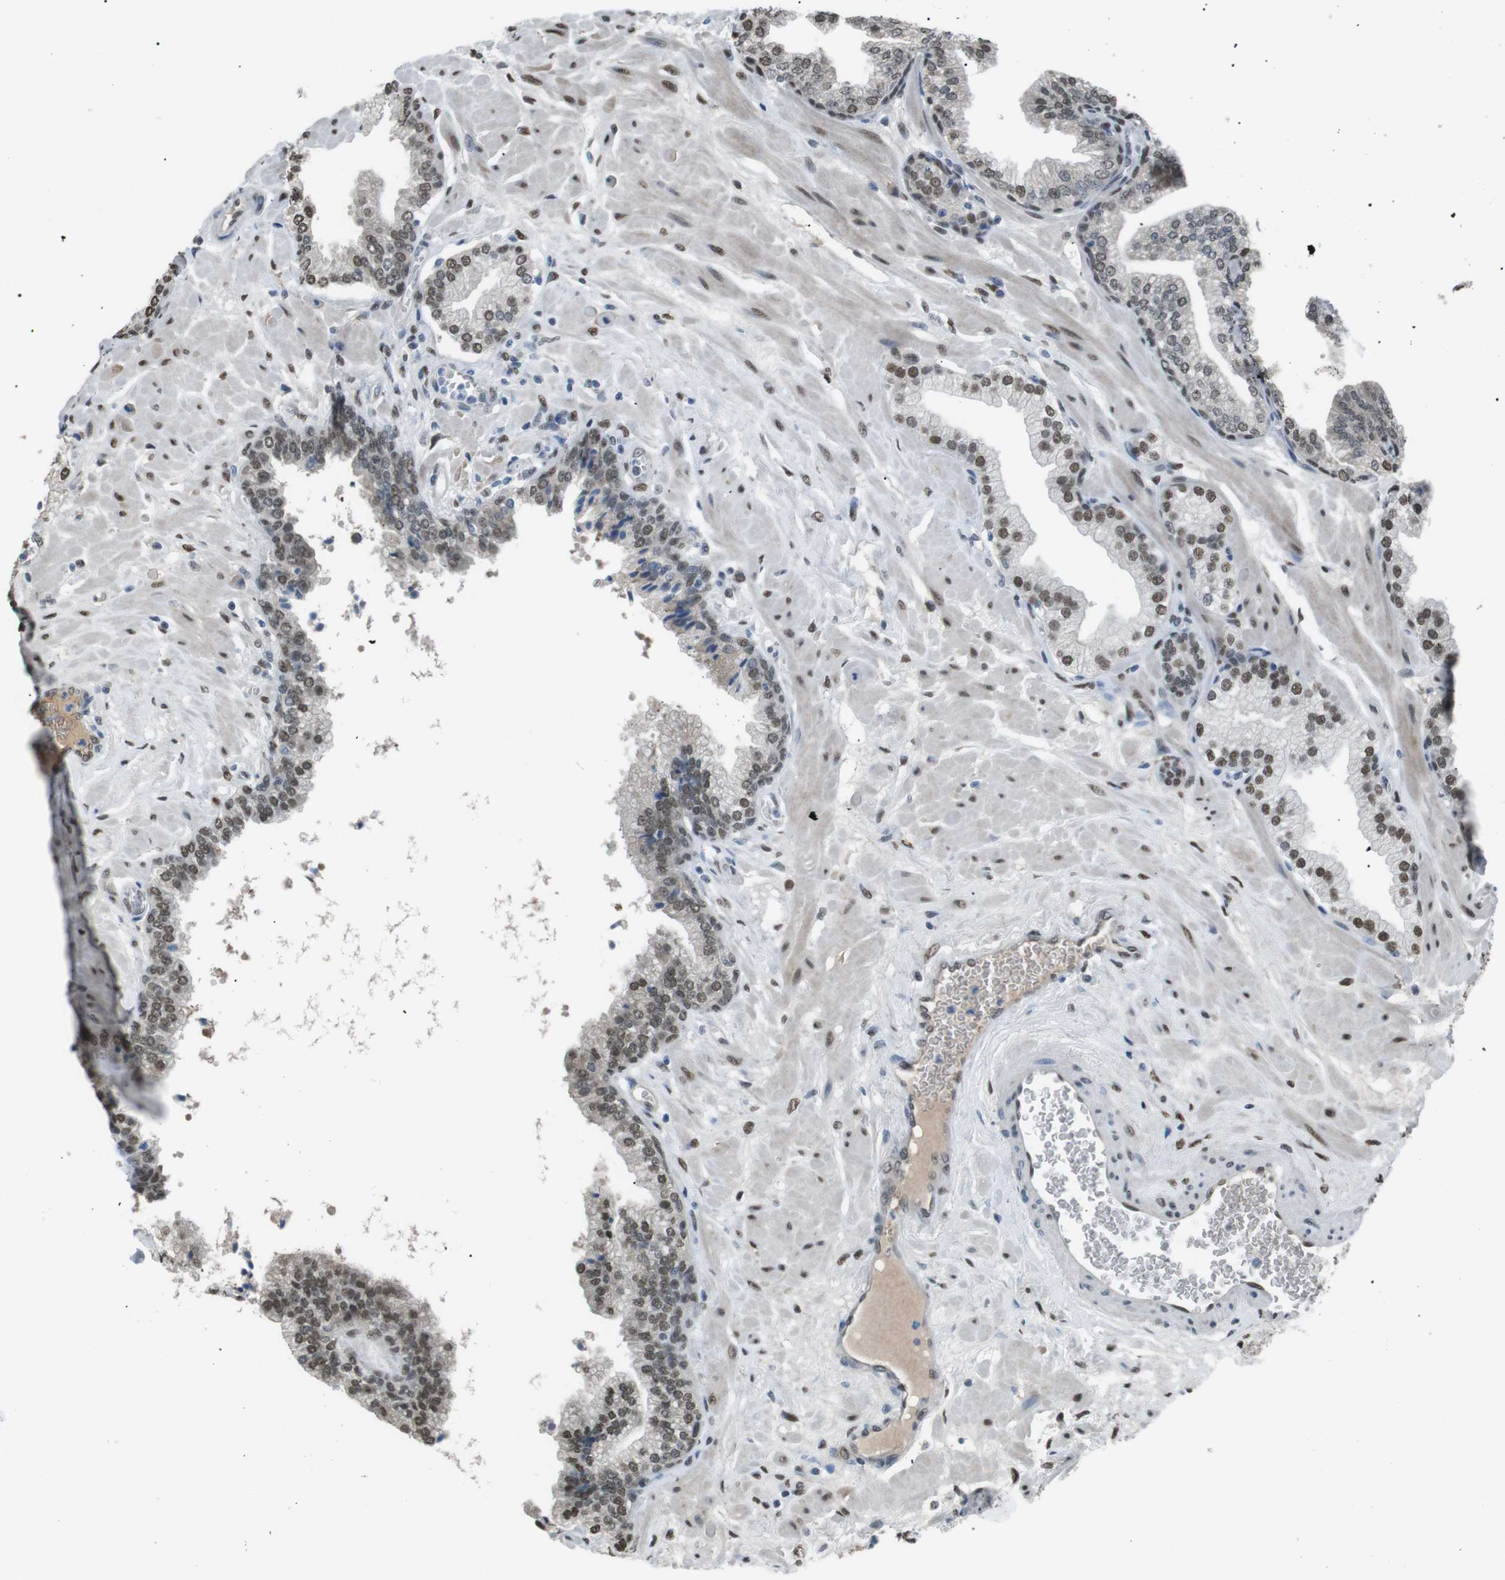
{"staining": {"intensity": "weak", "quantity": "25%-75%", "location": "nuclear"}, "tissue": "prostate", "cell_type": "Glandular cells", "image_type": "normal", "snomed": [{"axis": "morphology", "description": "Normal tissue, NOS"}, {"axis": "morphology", "description": "Urothelial carcinoma, Low grade"}, {"axis": "topography", "description": "Urinary bladder"}, {"axis": "topography", "description": "Prostate"}], "caption": "Brown immunohistochemical staining in unremarkable prostate displays weak nuclear expression in about 25%-75% of glandular cells.", "gene": "SRPK2", "patient": {"sex": "male", "age": 60}}